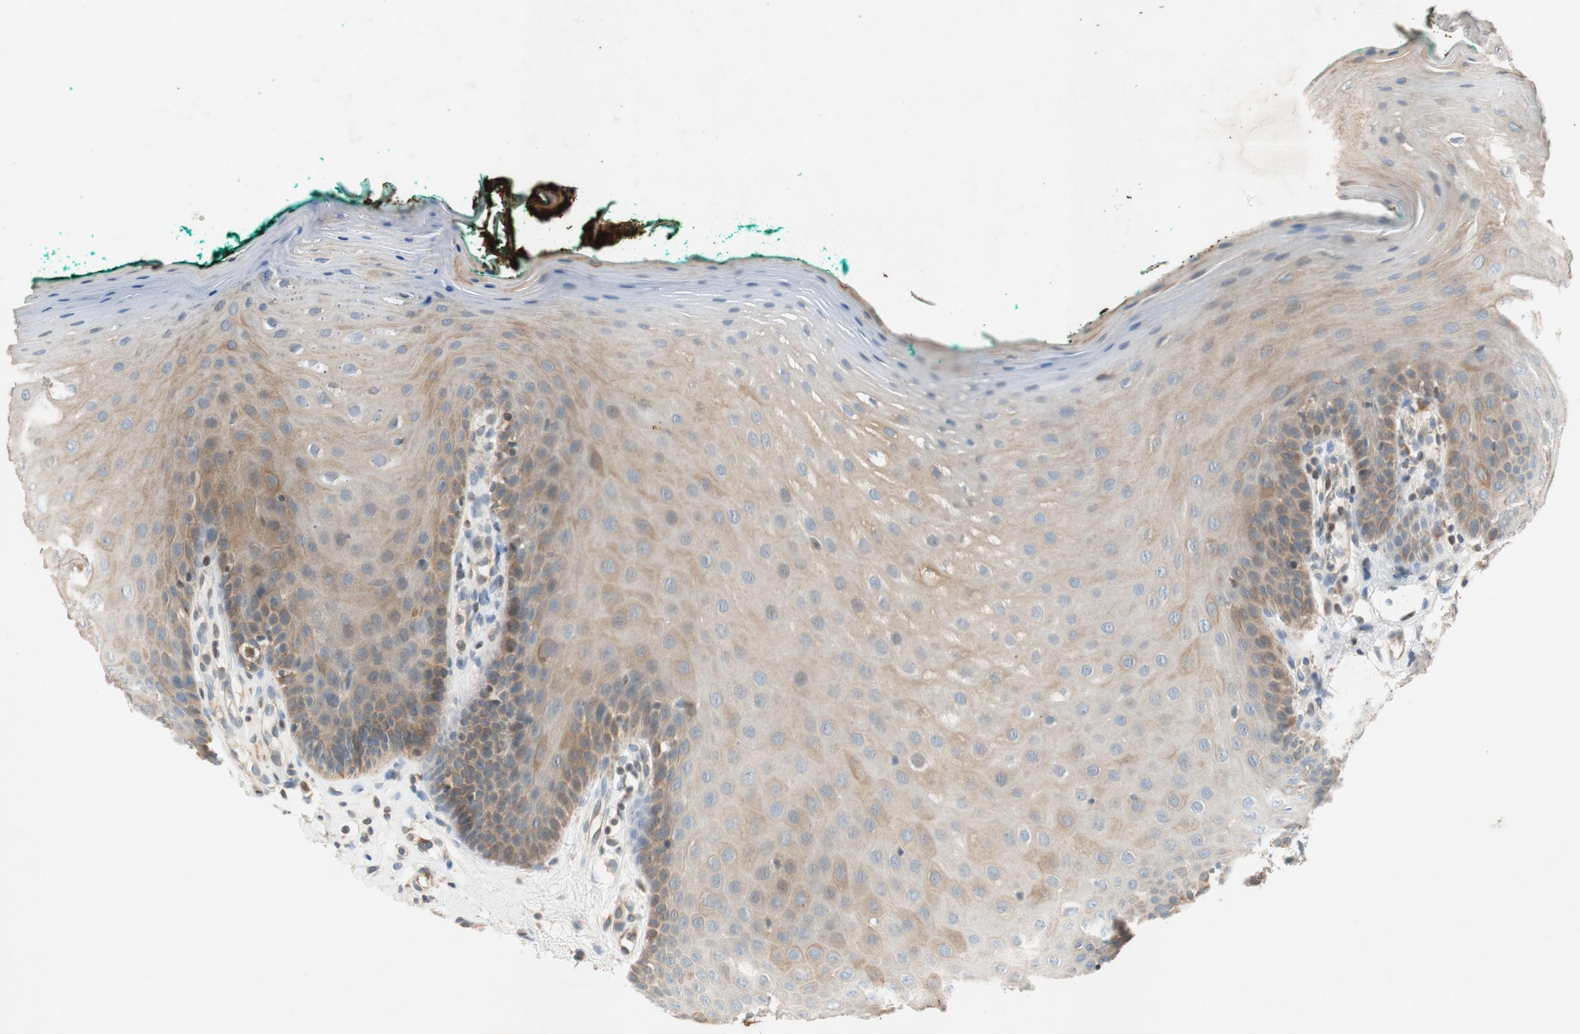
{"staining": {"intensity": "weak", "quantity": ">75%", "location": "cytoplasmic/membranous"}, "tissue": "oral mucosa", "cell_type": "Squamous epithelial cells", "image_type": "normal", "snomed": [{"axis": "morphology", "description": "Normal tissue, NOS"}, {"axis": "topography", "description": "Skeletal muscle"}, {"axis": "topography", "description": "Oral tissue"}], "caption": "Immunohistochemical staining of unremarkable oral mucosa exhibits >75% levels of weak cytoplasmic/membranous protein staining in approximately >75% of squamous epithelial cells. (Brightfield microscopy of DAB IHC at high magnification).", "gene": "ATP2C1", "patient": {"sex": "male", "age": 58}}